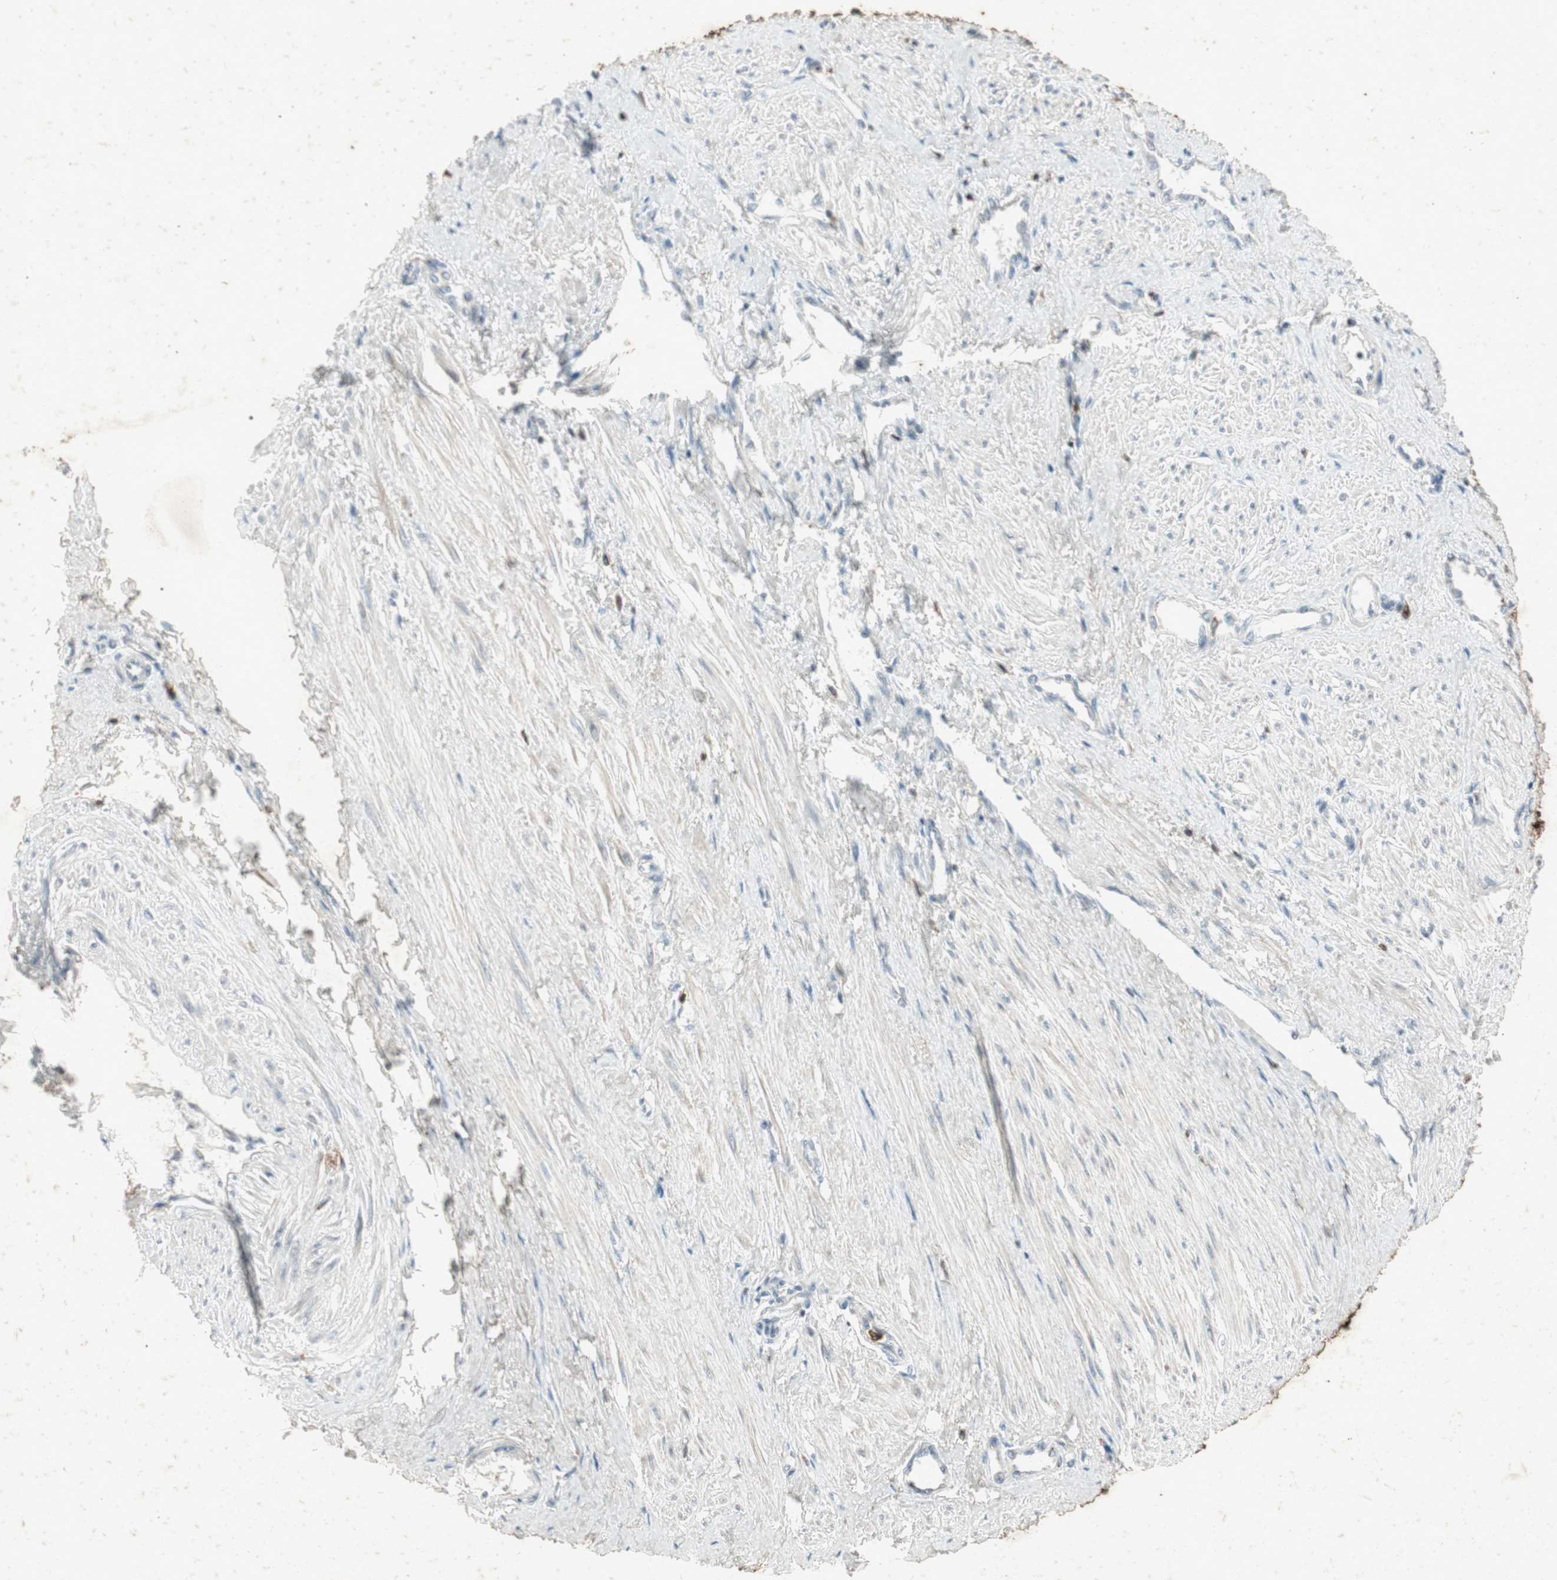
{"staining": {"intensity": "negative", "quantity": "none", "location": "none"}, "tissue": "smooth muscle", "cell_type": "Smooth muscle cells", "image_type": "normal", "snomed": [{"axis": "morphology", "description": "Normal tissue, NOS"}, {"axis": "topography", "description": "Smooth muscle"}, {"axis": "topography", "description": "Uterus"}], "caption": "Smooth muscle cells are negative for brown protein staining in benign smooth muscle. Brightfield microscopy of immunohistochemistry stained with DAB (brown) and hematoxylin (blue), captured at high magnification.", "gene": "TYROBP", "patient": {"sex": "female", "age": 39}}